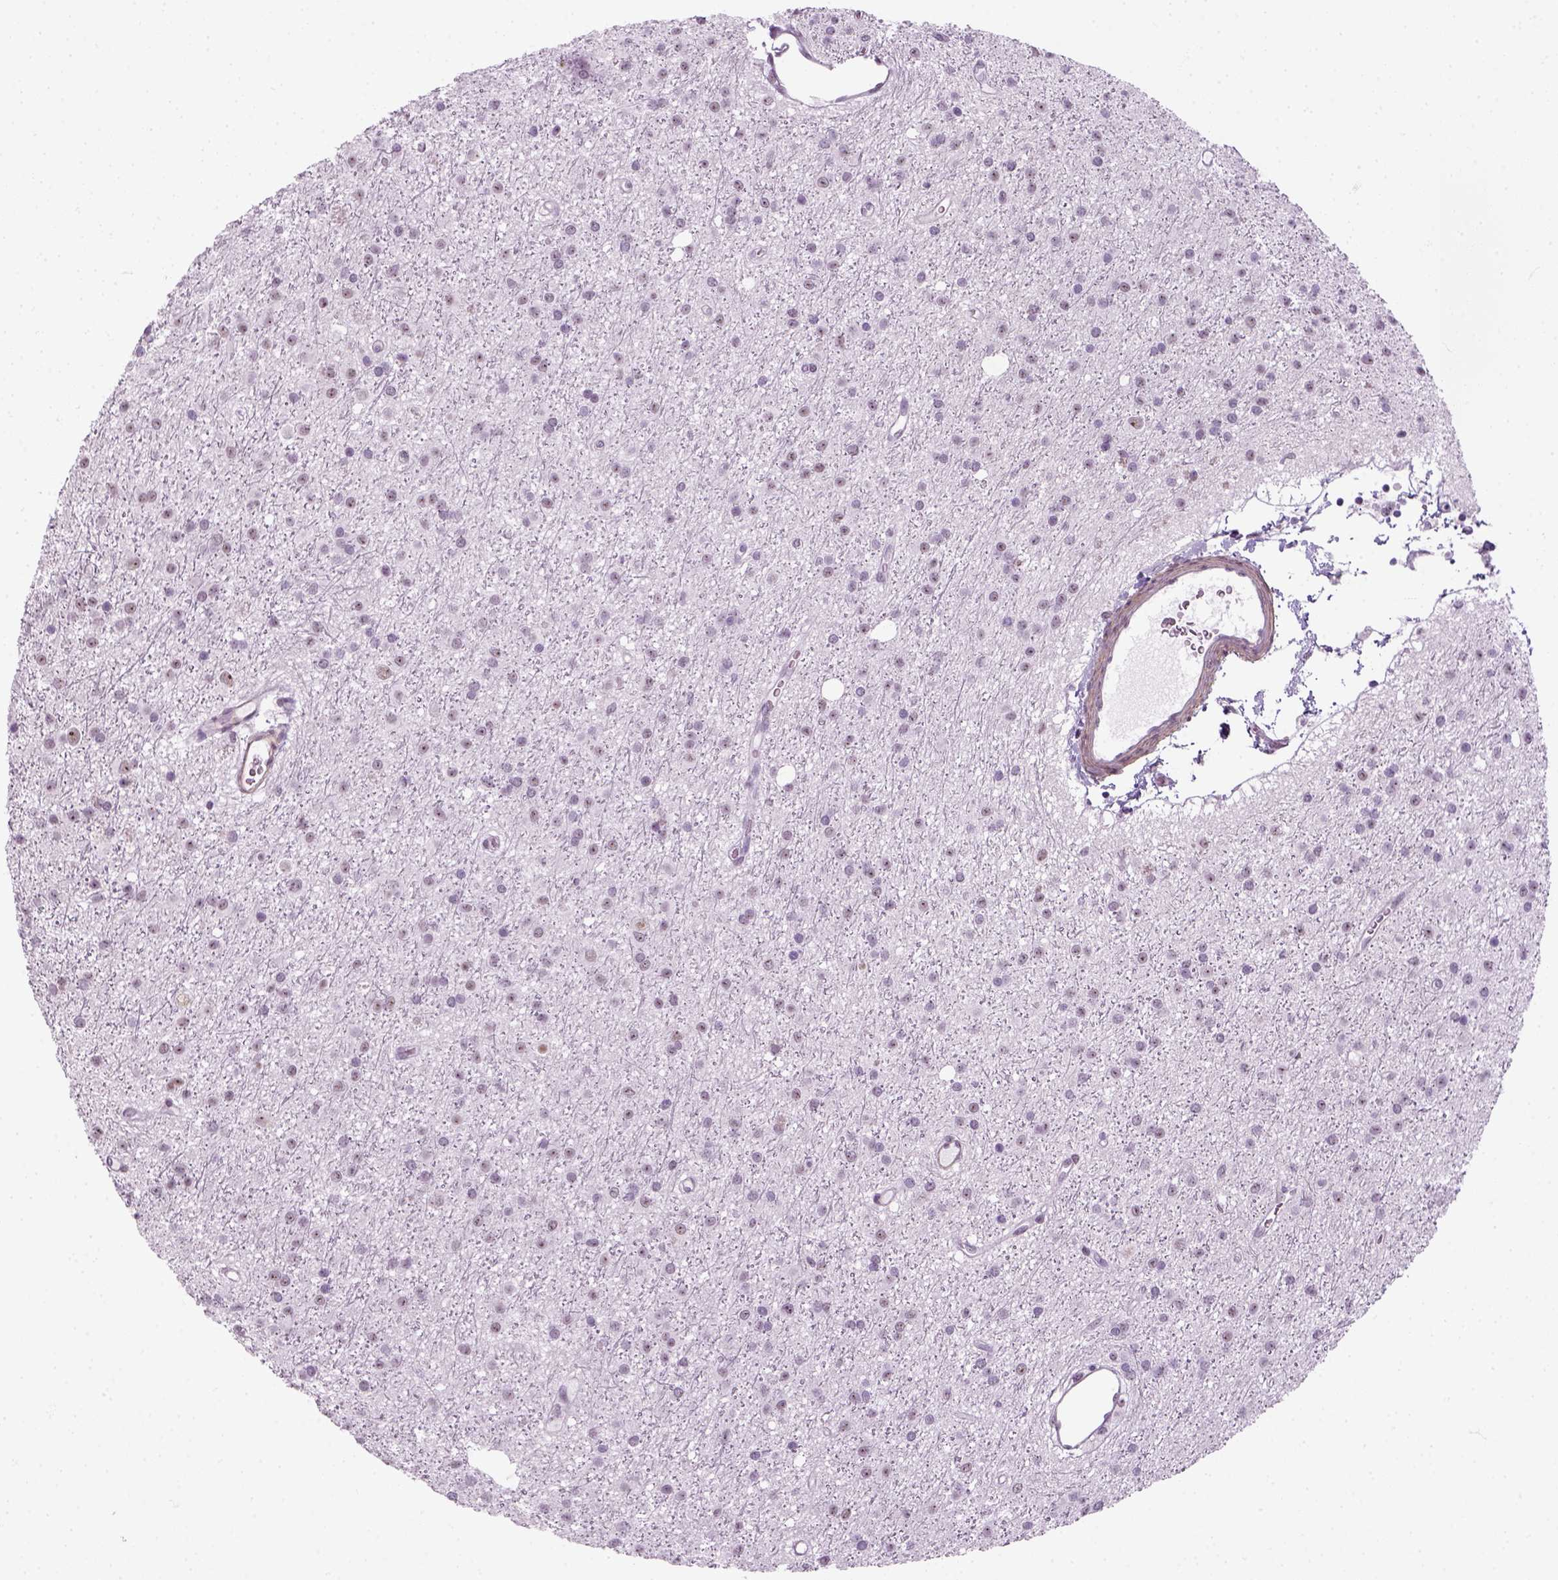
{"staining": {"intensity": "negative", "quantity": "none", "location": "none"}, "tissue": "glioma", "cell_type": "Tumor cells", "image_type": "cancer", "snomed": [{"axis": "morphology", "description": "Glioma, malignant, Low grade"}, {"axis": "topography", "description": "Brain"}], "caption": "This is an IHC micrograph of human glioma. There is no expression in tumor cells.", "gene": "ZNF865", "patient": {"sex": "male", "age": 27}}